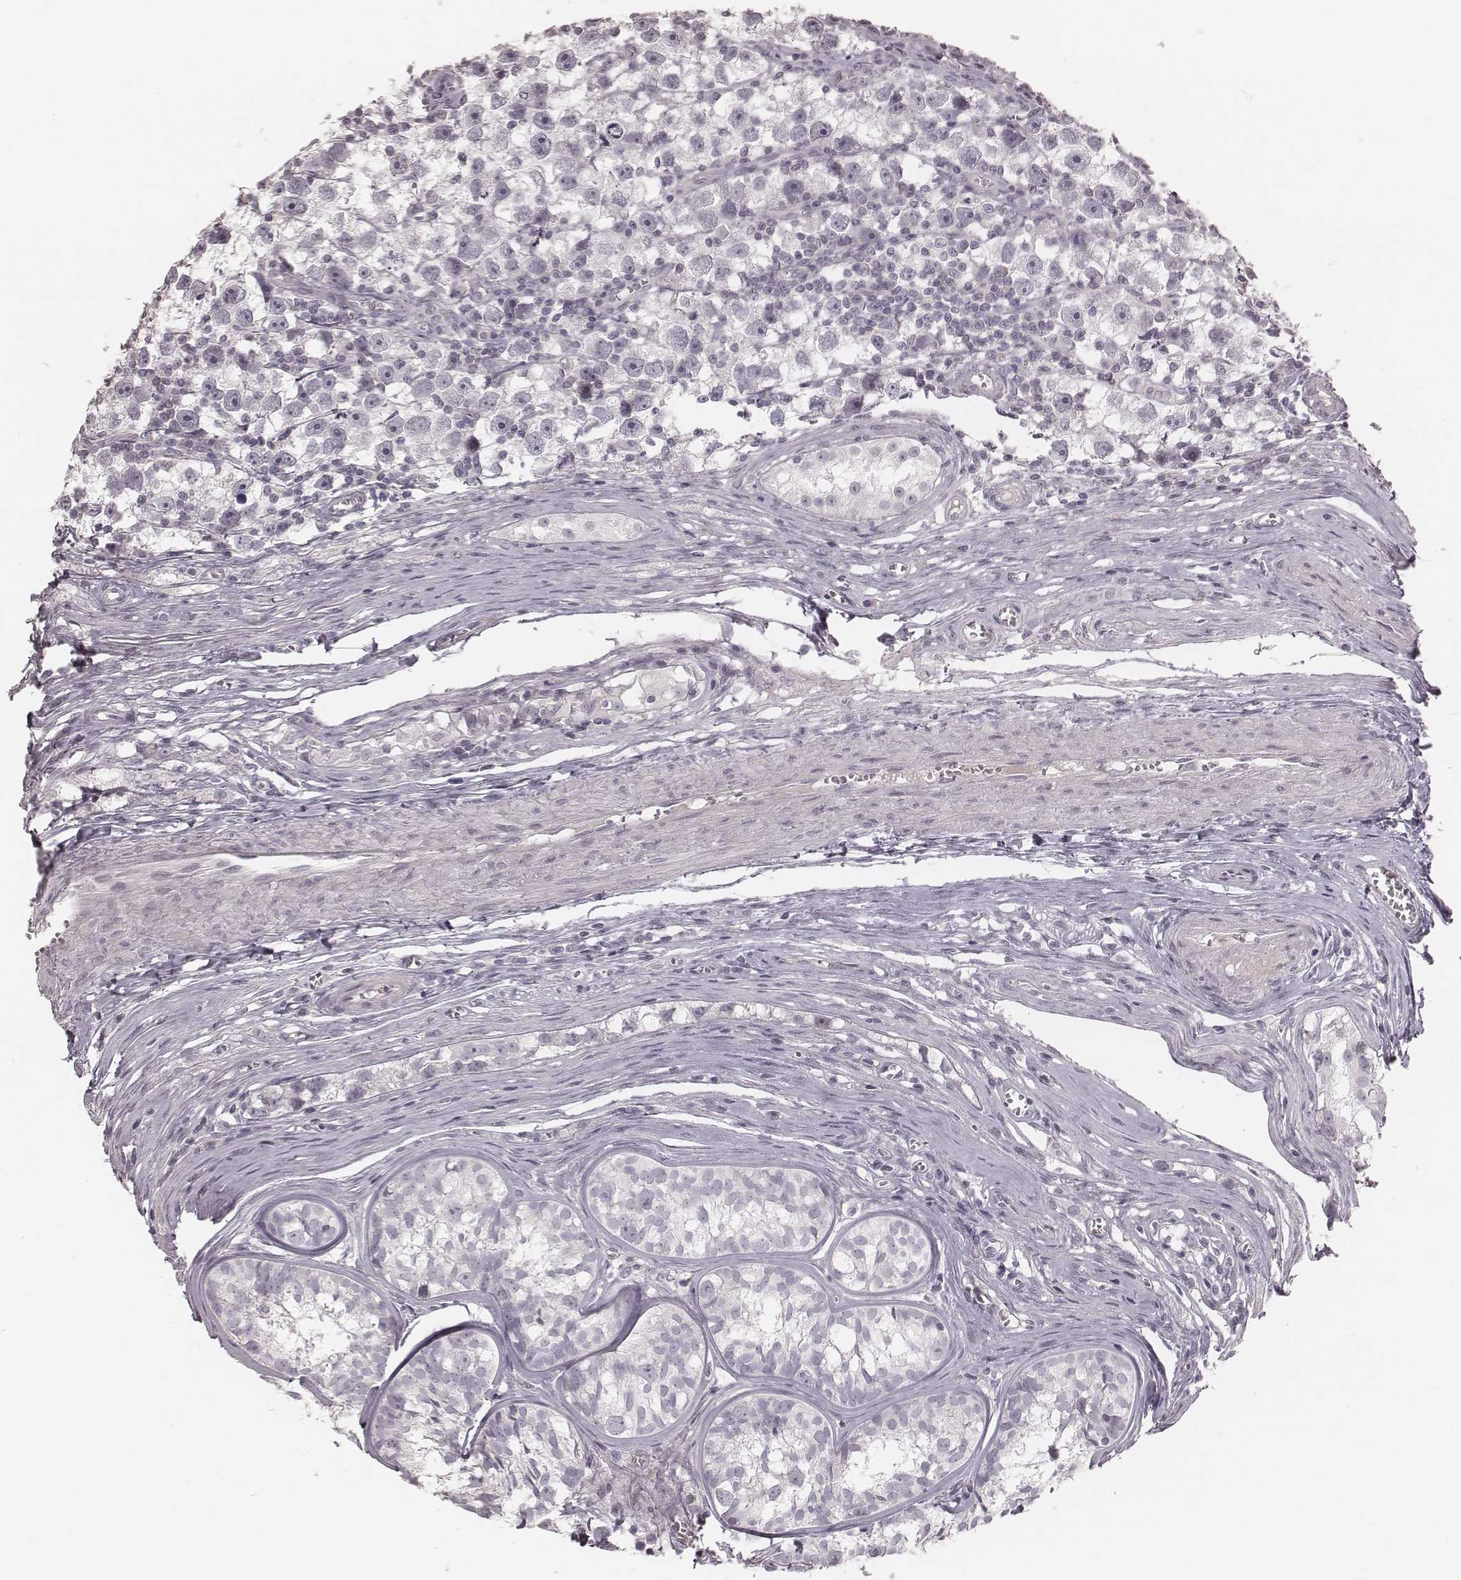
{"staining": {"intensity": "negative", "quantity": "none", "location": "none"}, "tissue": "testis cancer", "cell_type": "Tumor cells", "image_type": "cancer", "snomed": [{"axis": "morphology", "description": "Seminoma, NOS"}, {"axis": "topography", "description": "Testis"}], "caption": "The histopathology image displays no significant staining in tumor cells of testis cancer (seminoma).", "gene": "S100Z", "patient": {"sex": "male", "age": 30}}